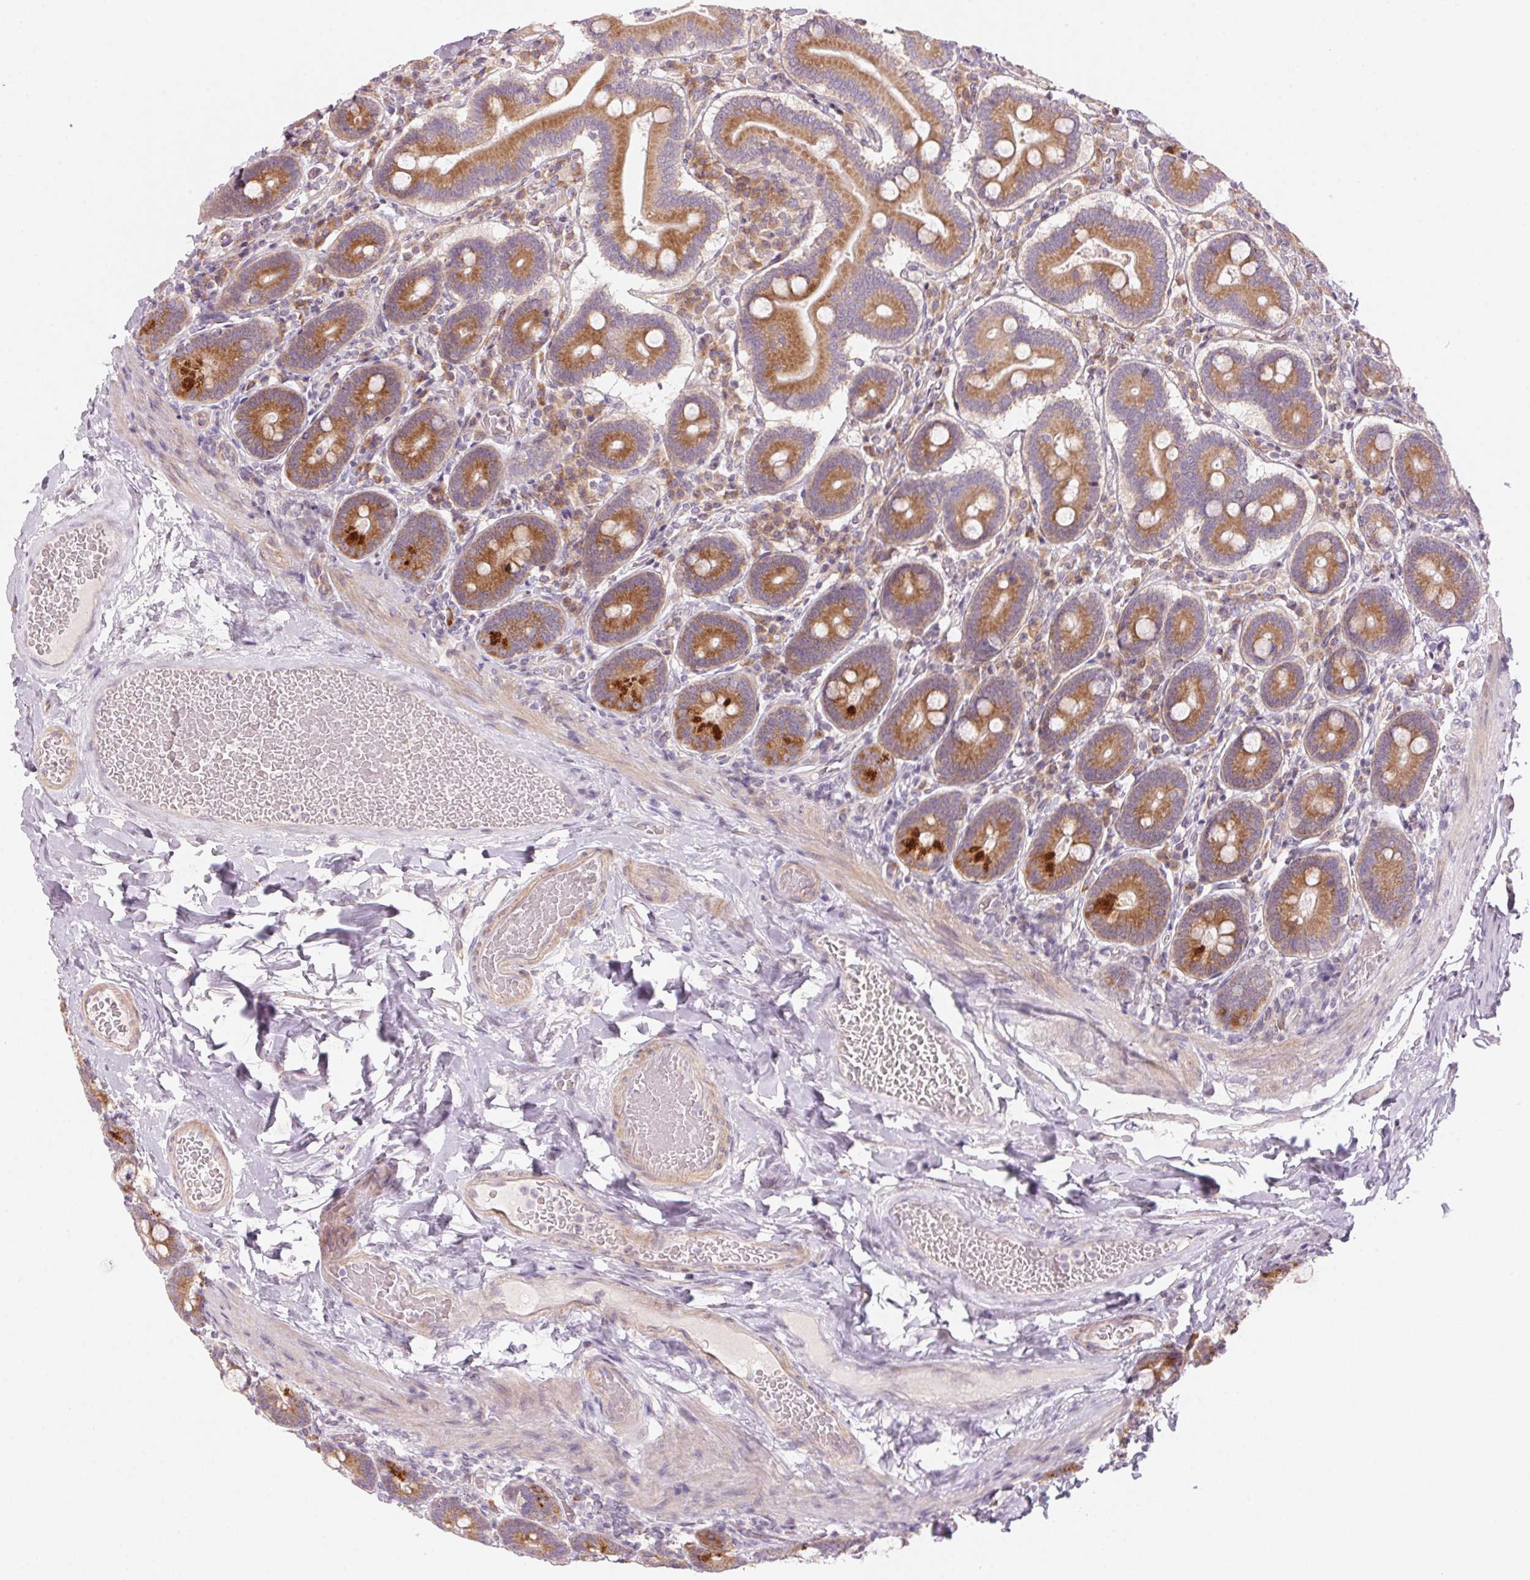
{"staining": {"intensity": "moderate", "quantity": ">75%", "location": "cytoplasmic/membranous"}, "tissue": "duodenum", "cell_type": "Glandular cells", "image_type": "normal", "snomed": [{"axis": "morphology", "description": "Normal tissue, NOS"}, {"axis": "topography", "description": "Duodenum"}], "caption": "Immunohistochemistry histopathology image of unremarkable human duodenum stained for a protein (brown), which reveals medium levels of moderate cytoplasmic/membranous staining in about >75% of glandular cells.", "gene": "BLOC1S2", "patient": {"sex": "female", "age": 62}}